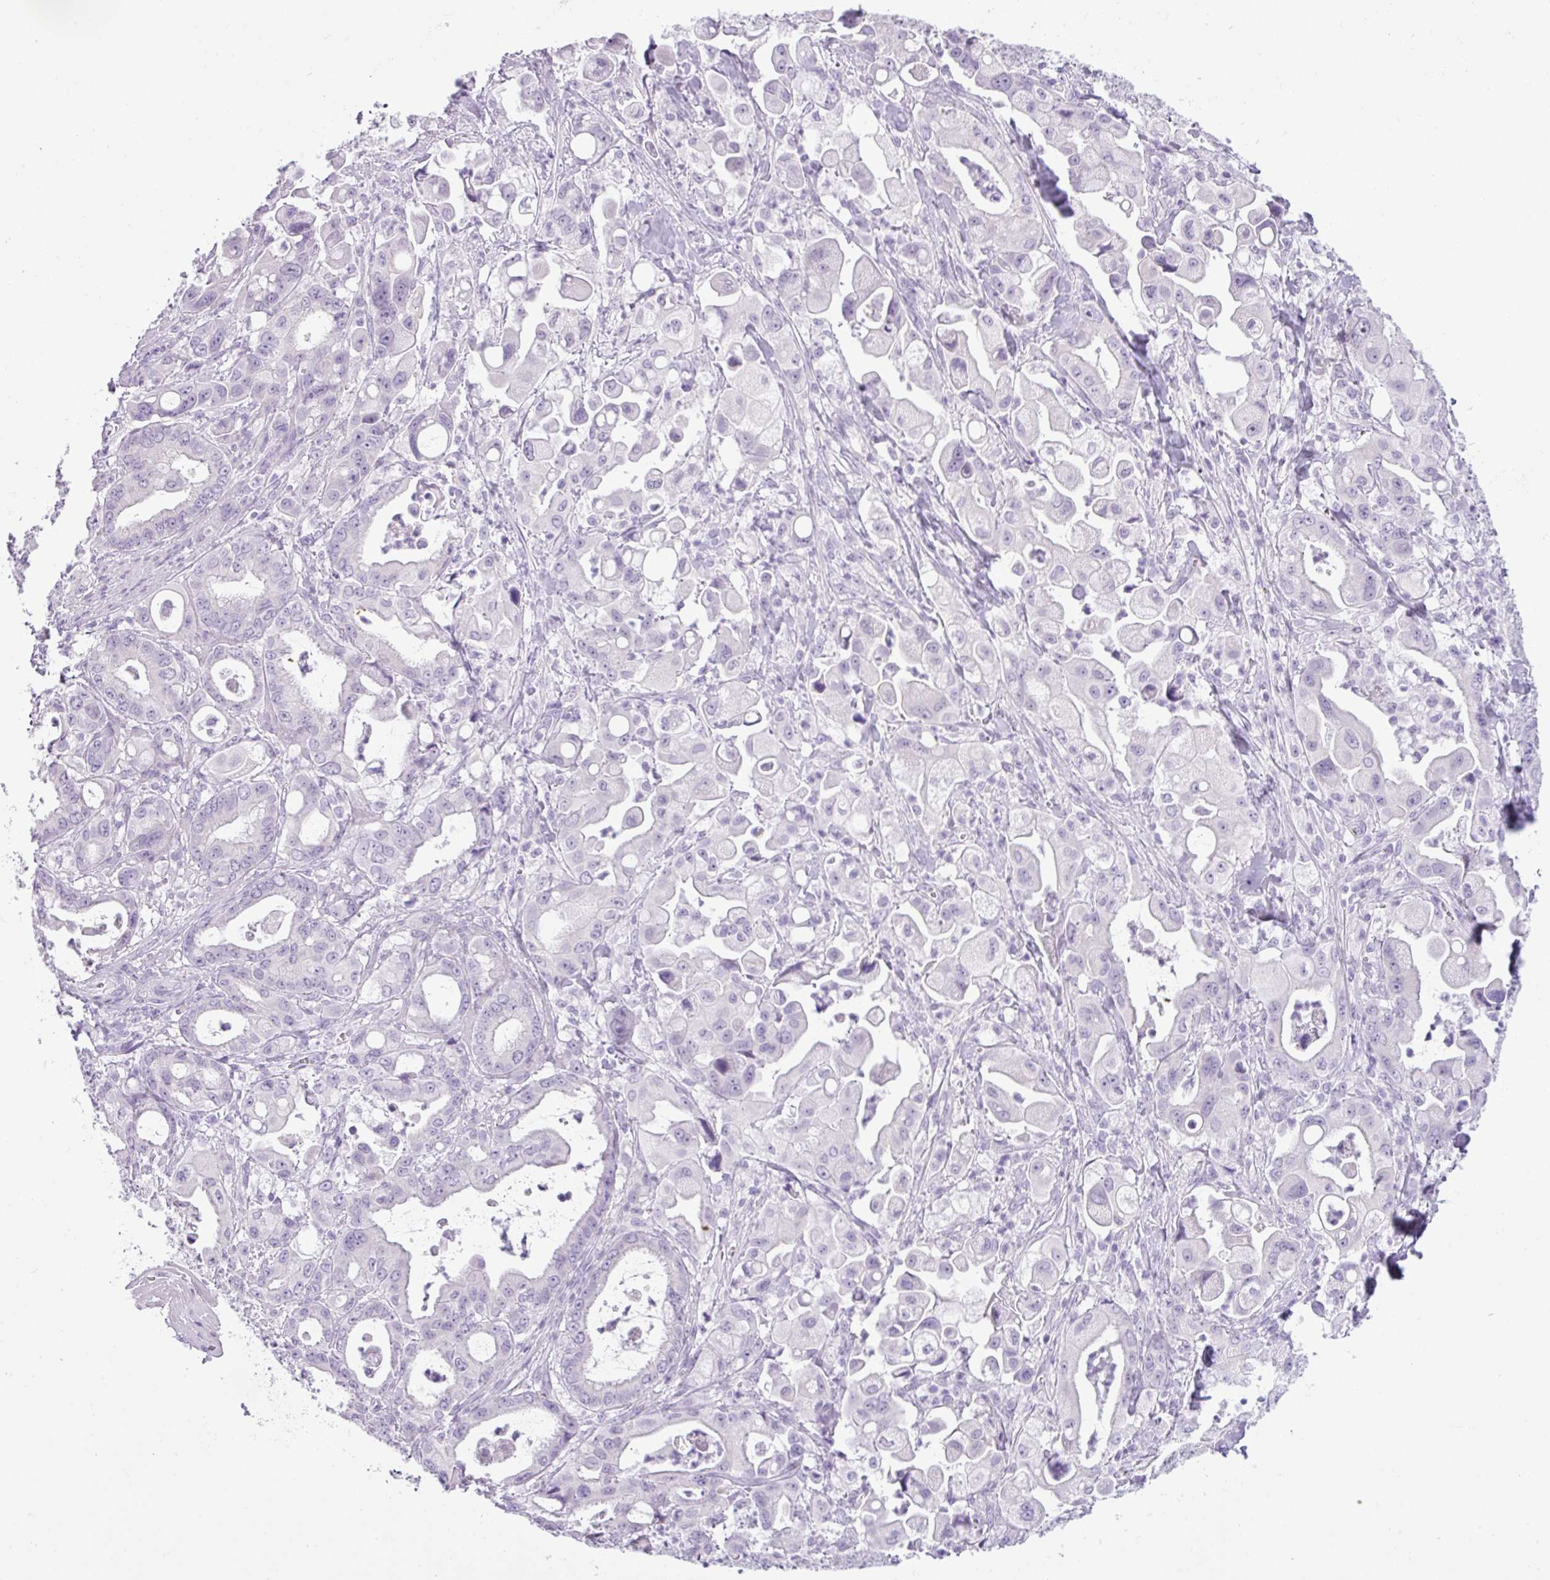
{"staining": {"intensity": "negative", "quantity": "none", "location": "none"}, "tissue": "pancreatic cancer", "cell_type": "Tumor cells", "image_type": "cancer", "snomed": [{"axis": "morphology", "description": "Adenocarcinoma, NOS"}, {"axis": "topography", "description": "Pancreas"}], "caption": "Tumor cells are negative for protein expression in human pancreatic cancer (adenocarcinoma). (DAB (3,3'-diaminobenzidine) immunohistochemistry (IHC) with hematoxylin counter stain).", "gene": "CDH16", "patient": {"sex": "male", "age": 68}}